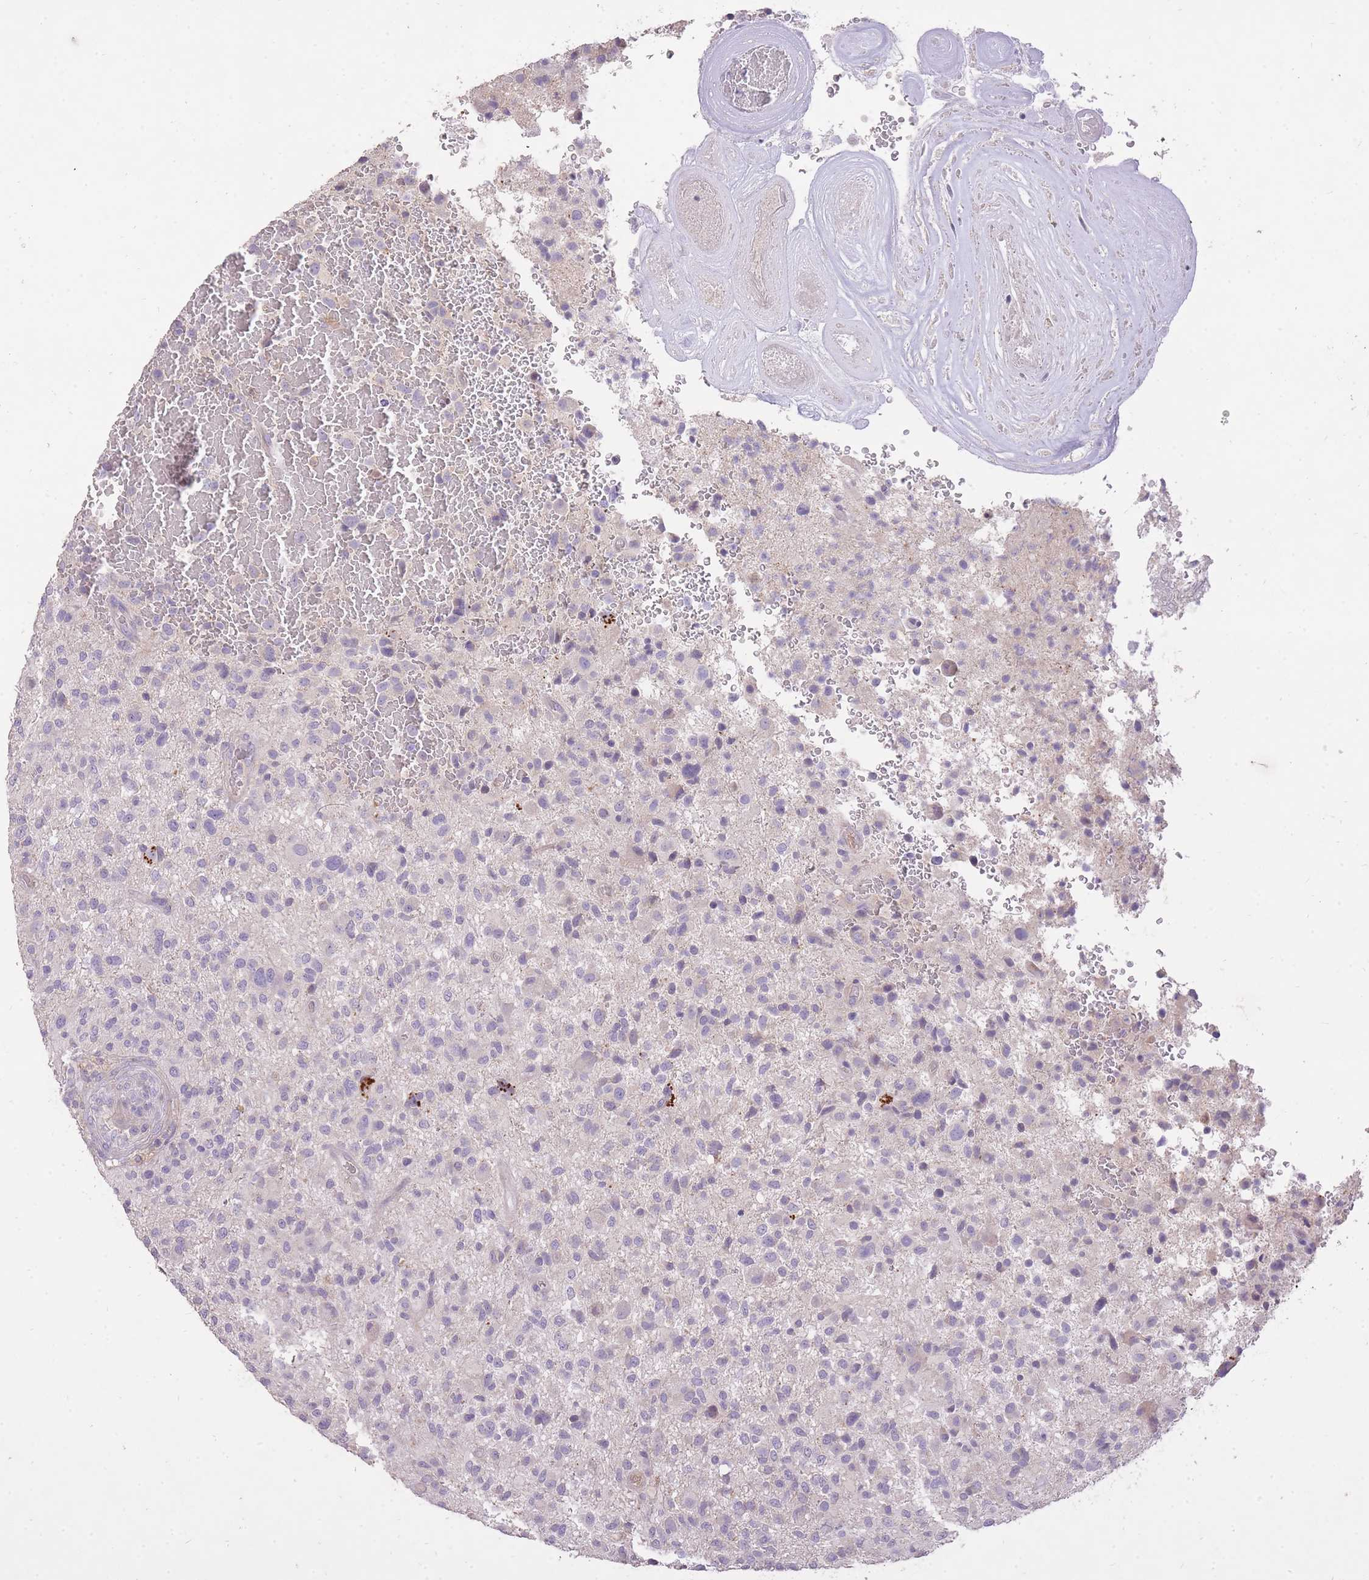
{"staining": {"intensity": "negative", "quantity": "none", "location": "none"}, "tissue": "glioma", "cell_type": "Tumor cells", "image_type": "cancer", "snomed": [{"axis": "morphology", "description": "Glioma, malignant, High grade"}, {"axis": "topography", "description": "Brain"}], "caption": "Malignant glioma (high-grade) was stained to show a protein in brown. There is no significant positivity in tumor cells.", "gene": "FRG2C", "patient": {"sex": "male", "age": 47}}